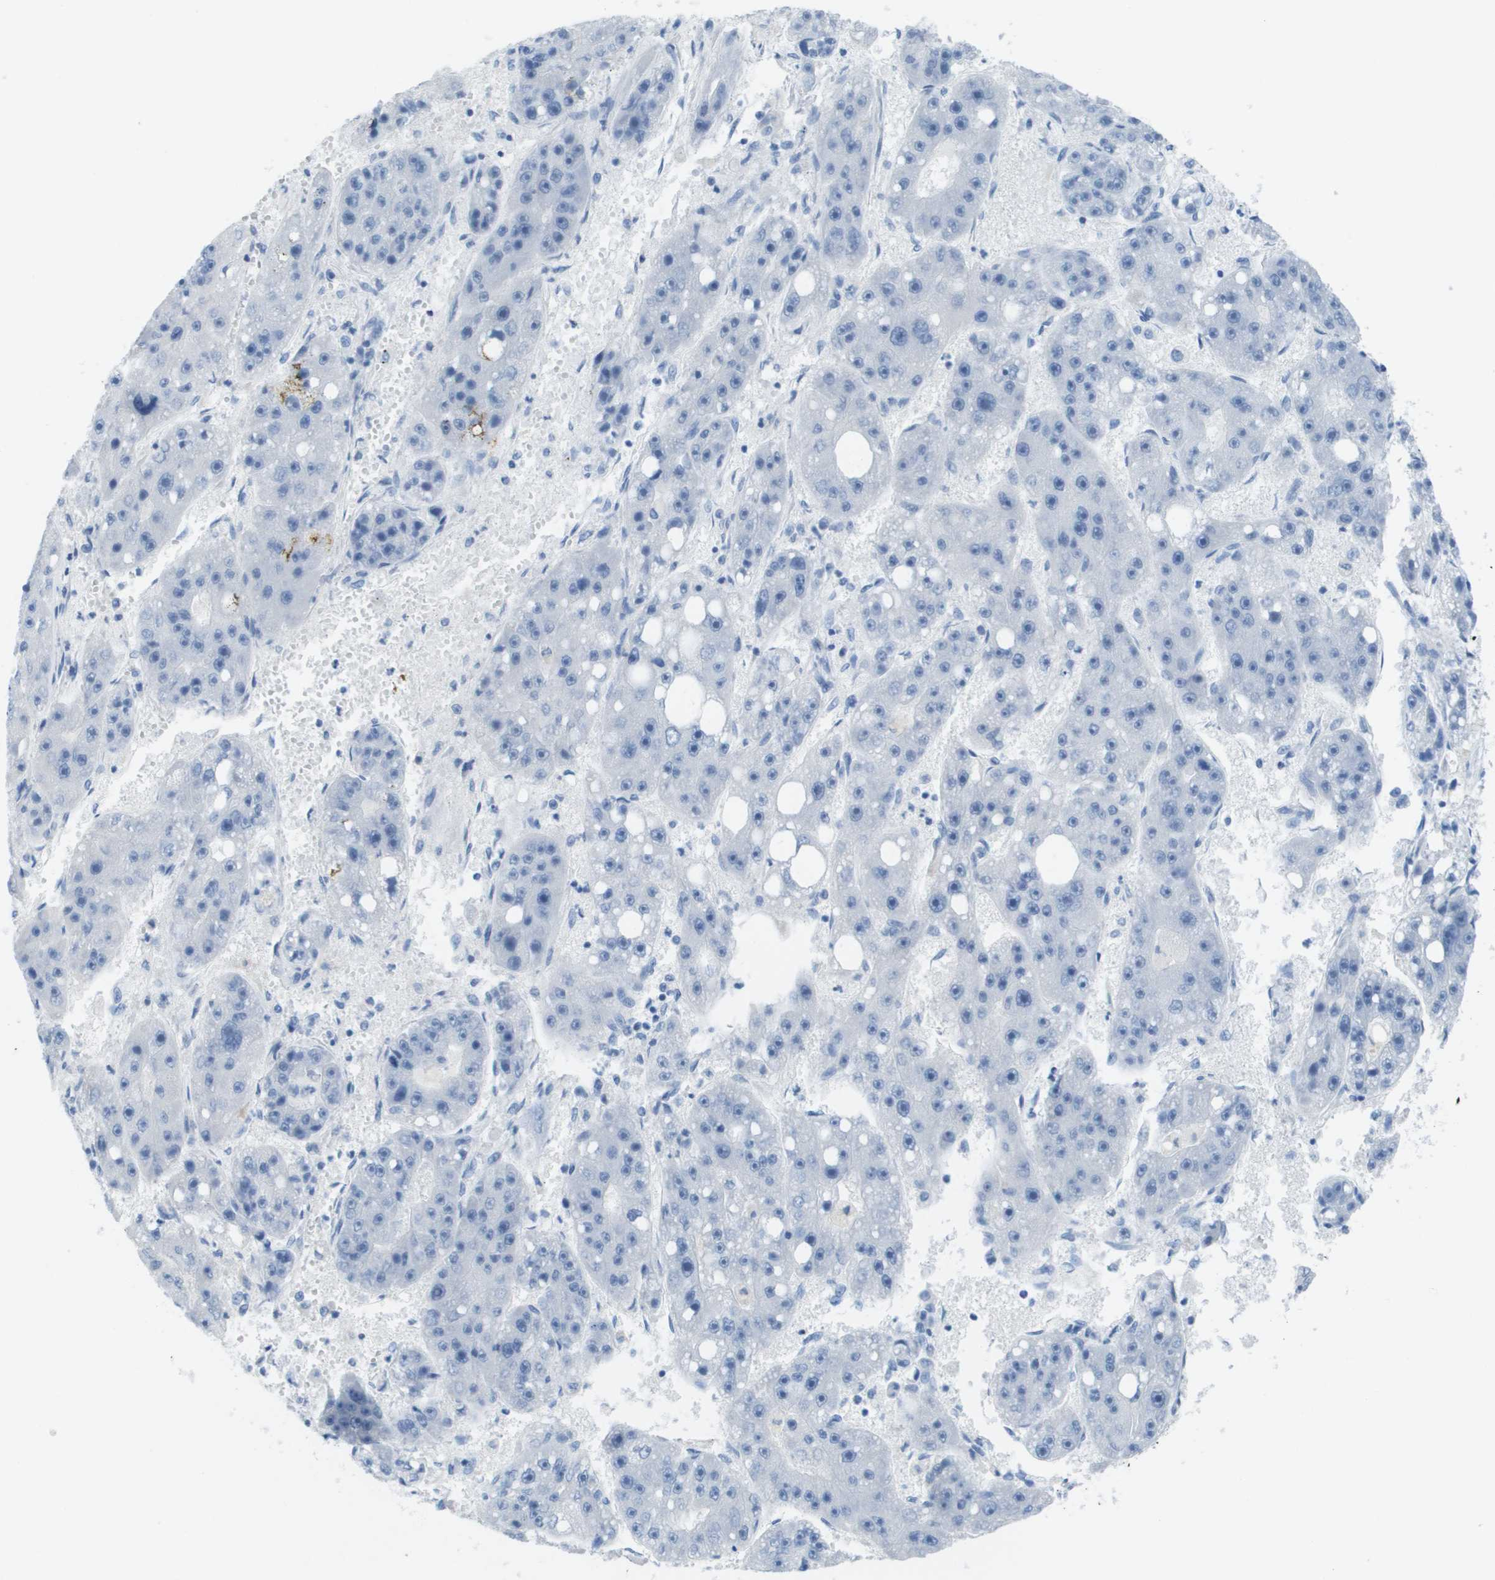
{"staining": {"intensity": "negative", "quantity": "none", "location": "none"}, "tissue": "liver cancer", "cell_type": "Tumor cells", "image_type": "cancer", "snomed": [{"axis": "morphology", "description": "Carcinoma, Hepatocellular, NOS"}, {"axis": "topography", "description": "Liver"}], "caption": "Immunohistochemistry (IHC) of liver hepatocellular carcinoma demonstrates no staining in tumor cells. (Stains: DAB (3,3'-diaminobenzidine) immunohistochemistry (IHC) with hematoxylin counter stain, Microscopy: brightfield microscopy at high magnification).", "gene": "GPR18", "patient": {"sex": "female", "age": 61}}